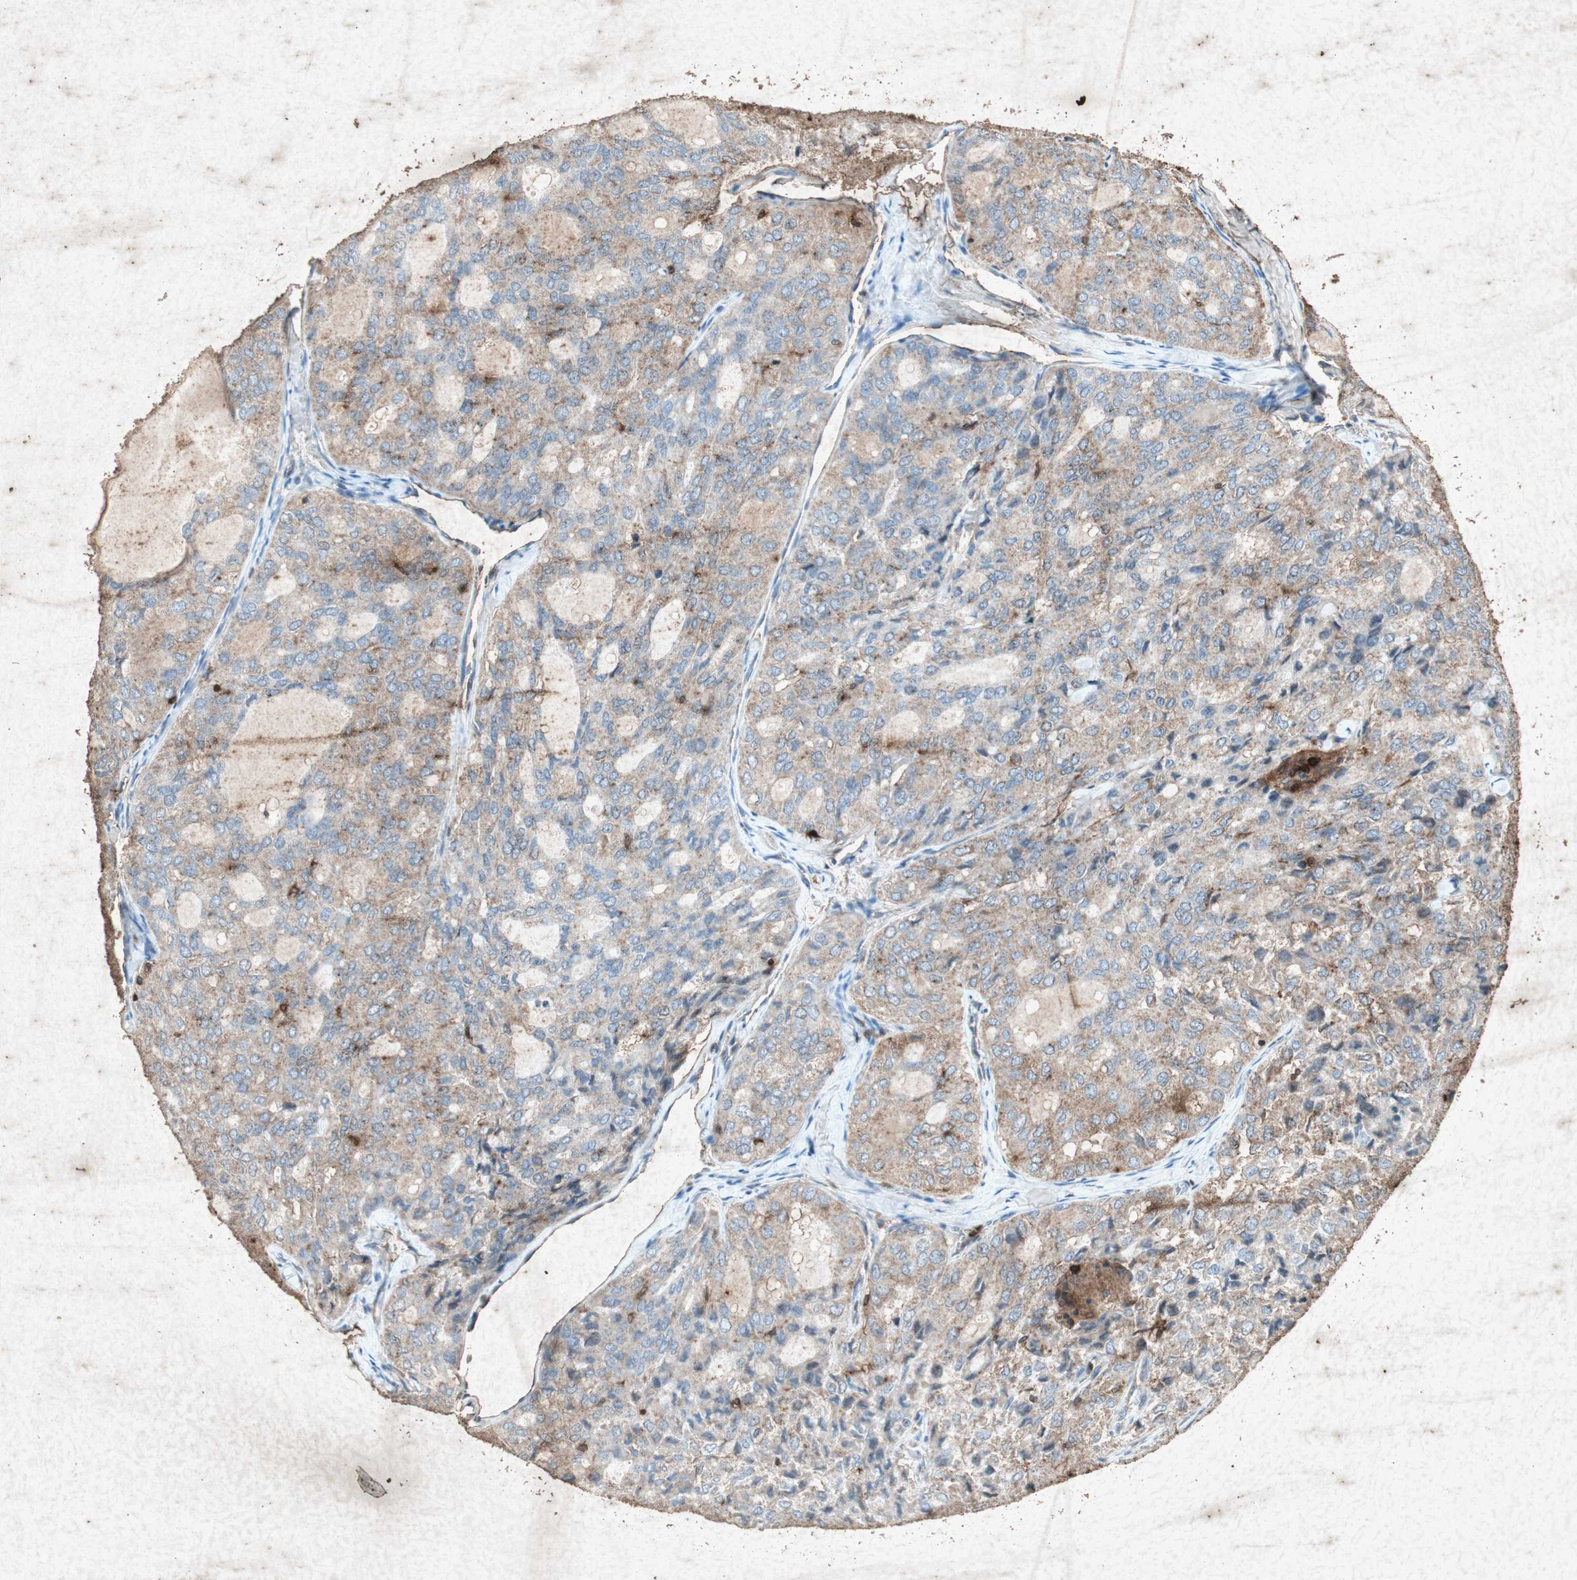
{"staining": {"intensity": "weak", "quantity": ">75%", "location": "cytoplasmic/membranous"}, "tissue": "thyroid cancer", "cell_type": "Tumor cells", "image_type": "cancer", "snomed": [{"axis": "morphology", "description": "Follicular adenoma carcinoma, NOS"}, {"axis": "topography", "description": "Thyroid gland"}], "caption": "IHC micrograph of thyroid follicular adenoma carcinoma stained for a protein (brown), which displays low levels of weak cytoplasmic/membranous expression in about >75% of tumor cells.", "gene": "TYROBP", "patient": {"sex": "male", "age": 75}}